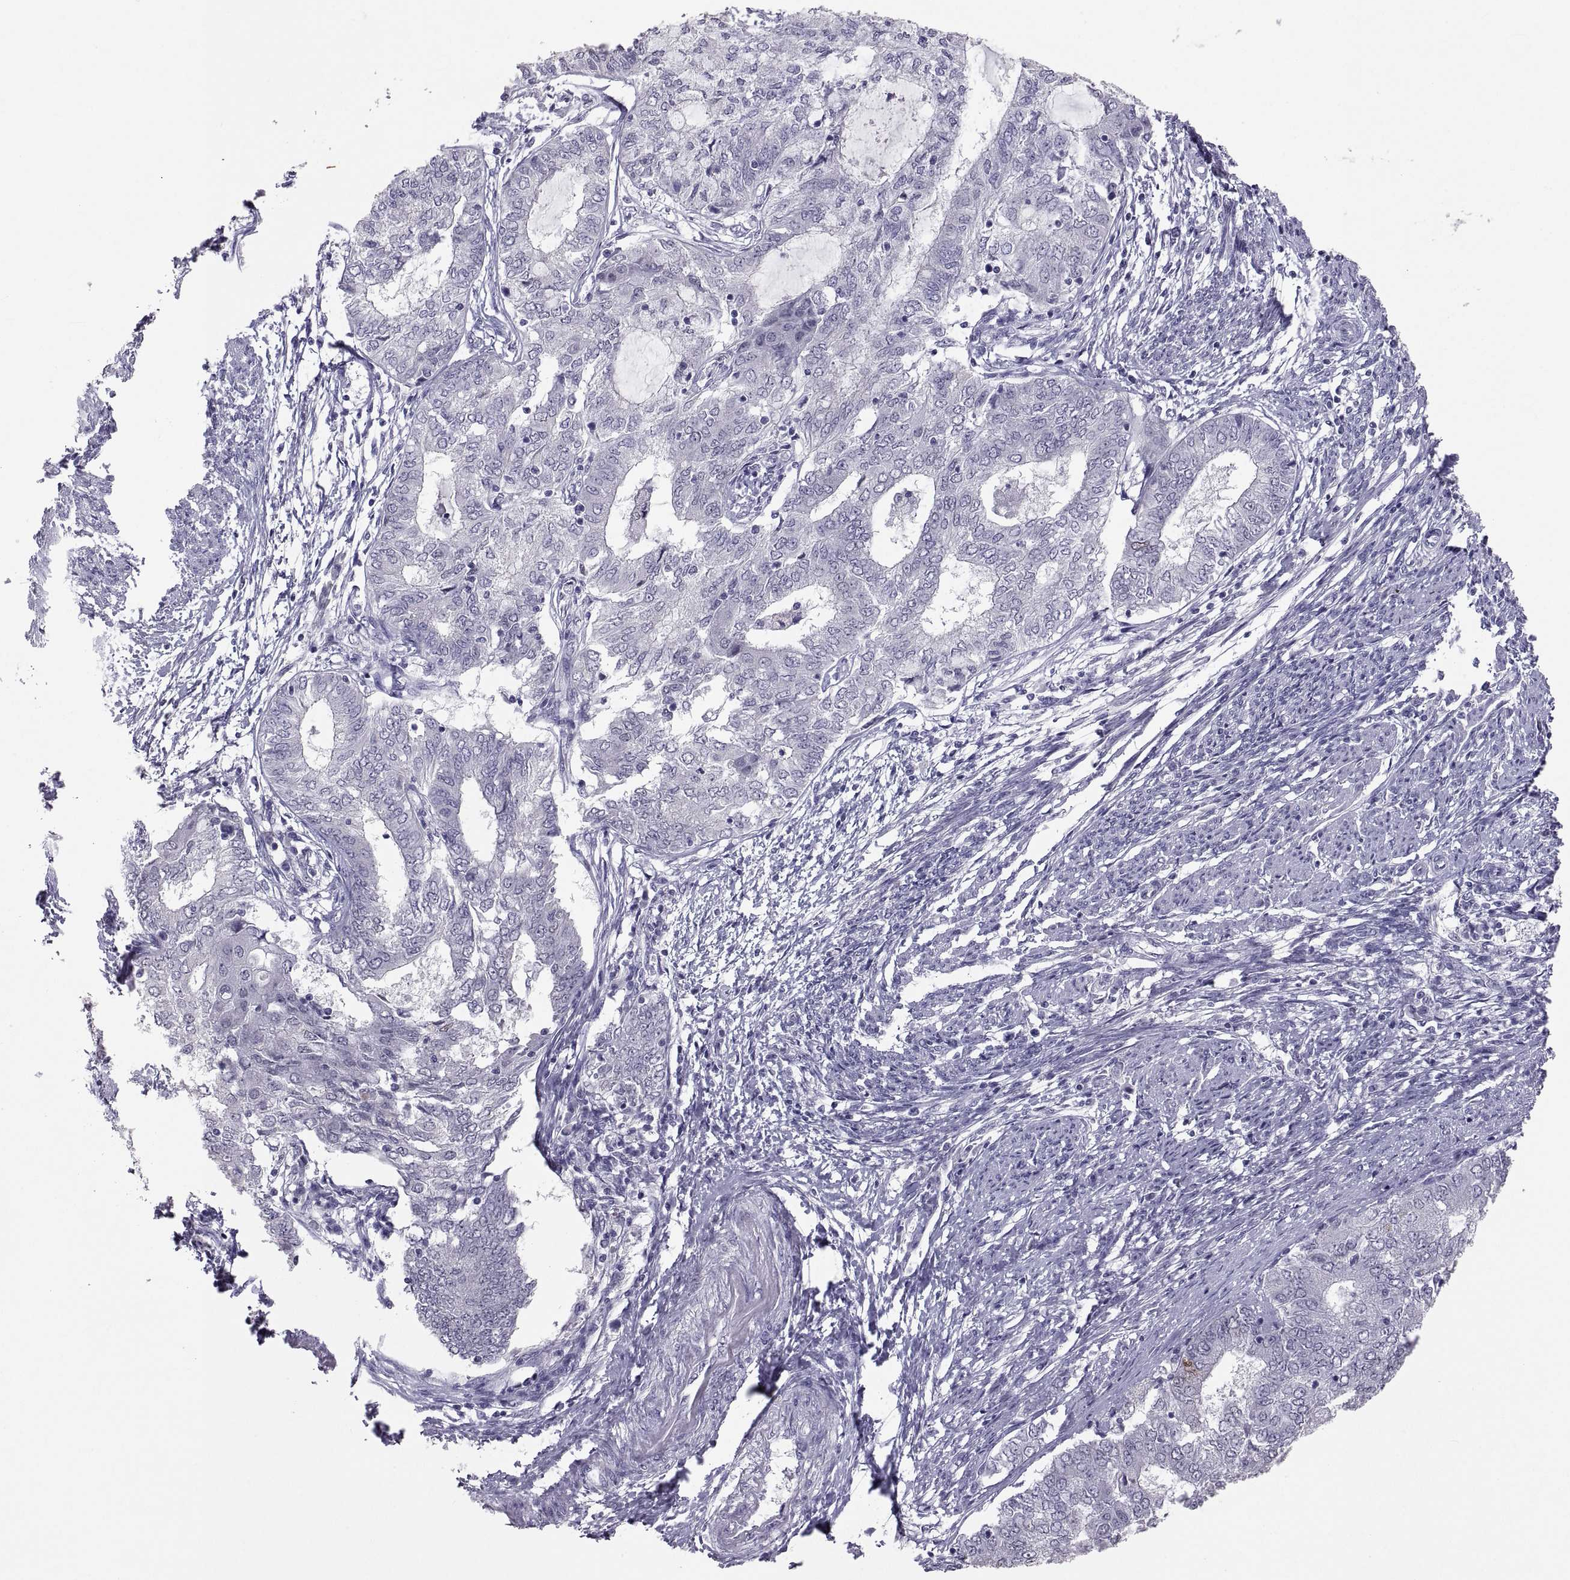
{"staining": {"intensity": "negative", "quantity": "none", "location": "none"}, "tissue": "endometrial cancer", "cell_type": "Tumor cells", "image_type": "cancer", "snomed": [{"axis": "morphology", "description": "Adenocarcinoma, NOS"}, {"axis": "topography", "description": "Endometrium"}], "caption": "Immunohistochemistry image of neoplastic tissue: endometrial cancer stained with DAB exhibits no significant protein positivity in tumor cells.", "gene": "SOX21", "patient": {"sex": "female", "age": 62}}